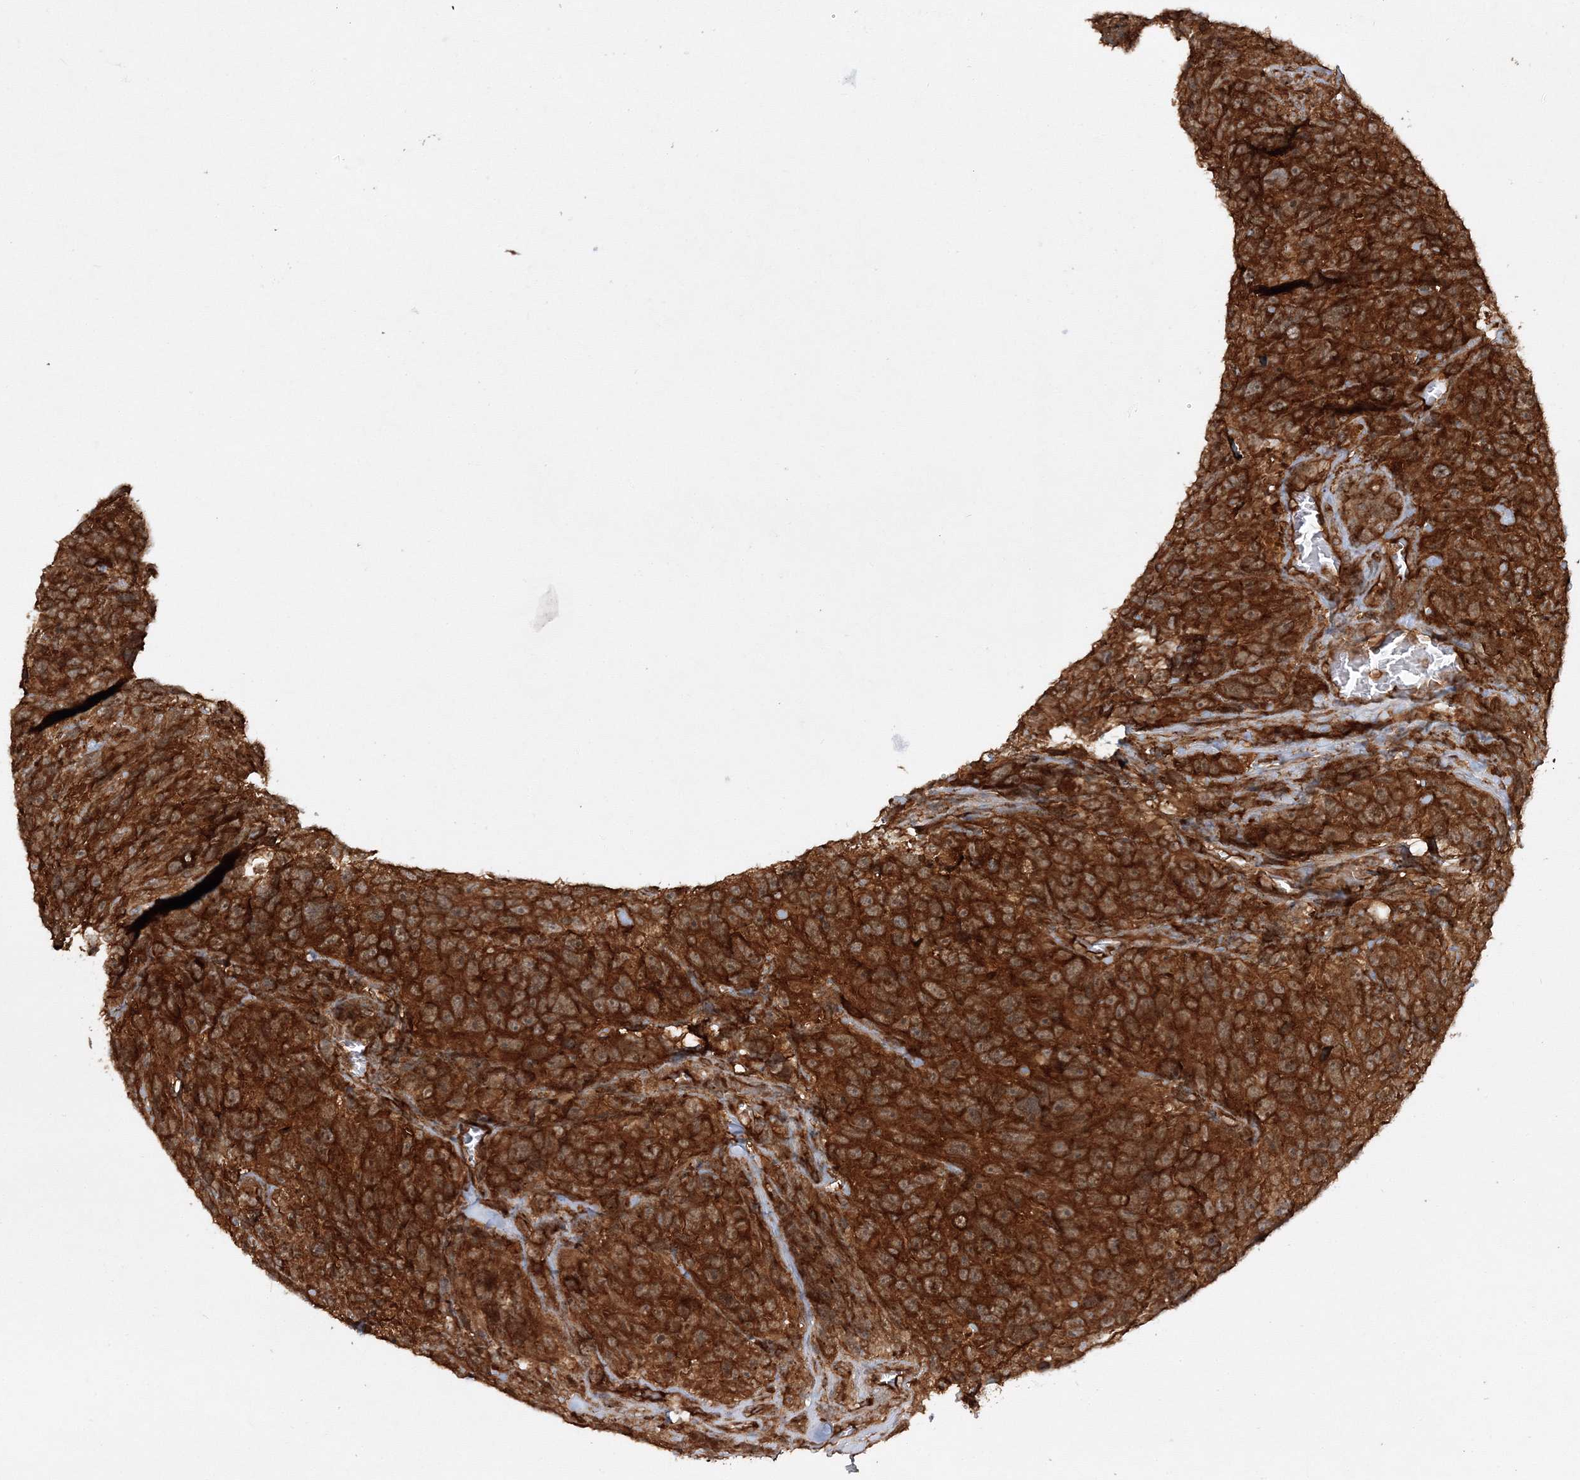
{"staining": {"intensity": "strong", "quantity": ">75%", "location": "cytoplasmic/membranous"}, "tissue": "glioma", "cell_type": "Tumor cells", "image_type": "cancer", "snomed": [{"axis": "morphology", "description": "Glioma, malignant, High grade"}, {"axis": "topography", "description": "Brain"}], "caption": "Immunohistochemistry (DAB (3,3'-diaminobenzidine)) staining of malignant glioma (high-grade) shows strong cytoplasmic/membranous protein staining in about >75% of tumor cells. The staining was performed using DAB (3,3'-diaminobenzidine), with brown indicating positive protein expression. Nuclei are stained blue with hematoxylin.", "gene": "WDR37", "patient": {"sex": "male", "age": 69}}